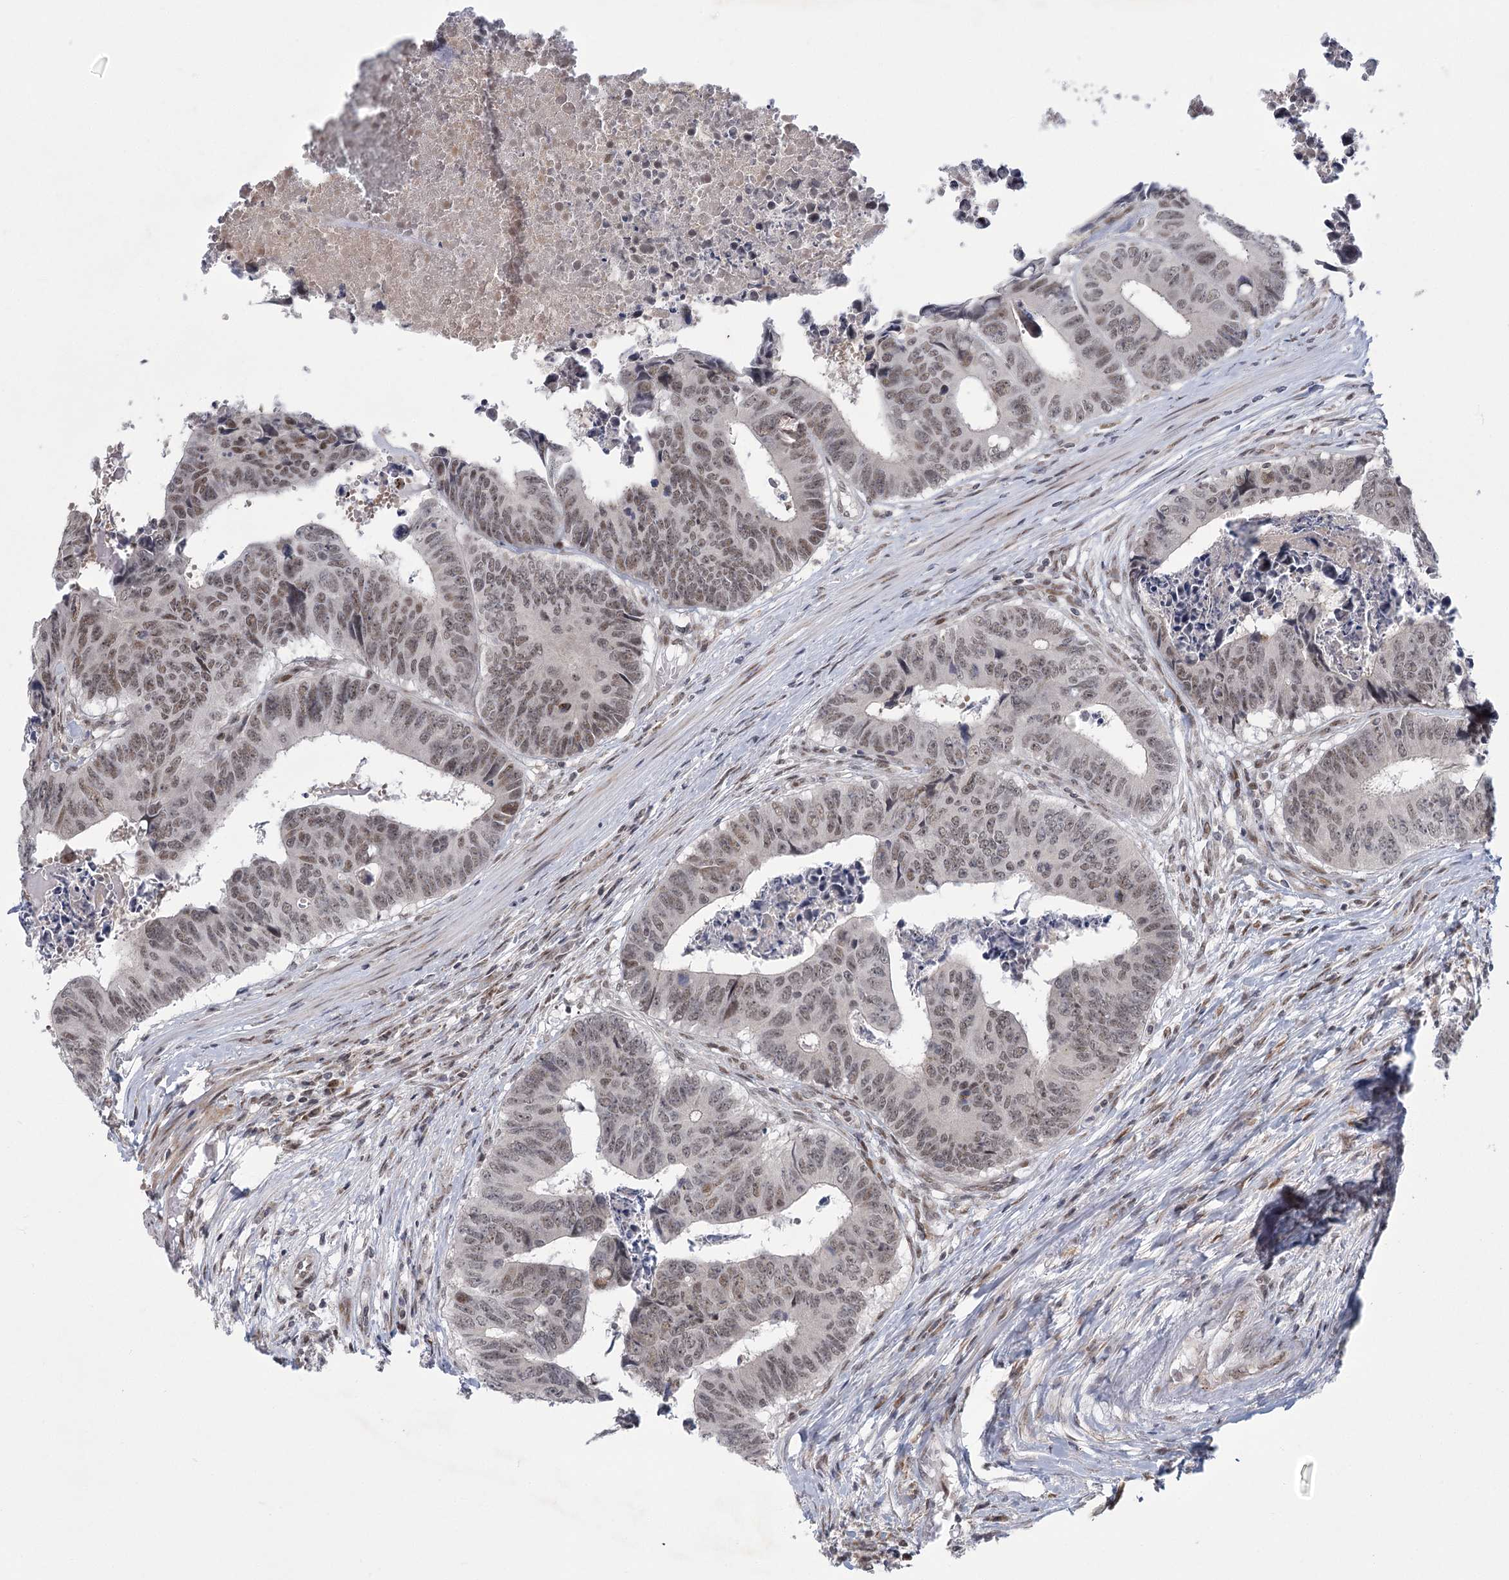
{"staining": {"intensity": "weak", "quantity": ">75%", "location": "nuclear"}, "tissue": "colorectal cancer", "cell_type": "Tumor cells", "image_type": "cancer", "snomed": [{"axis": "morphology", "description": "Adenocarcinoma, NOS"}, {"axis": "topography", "description": "Rectum"}], "caption": "This histopathology image demonstrates colorectal cancer (adenocarcinoma) stained with immunohistochemistry to label a protein in brown. The nuclear of tumor cells show weak positivity for the protein. Nuclei are counter-stained blue.", "gene": "CIB4", "patient": {"sex": "male", "age": 84}}